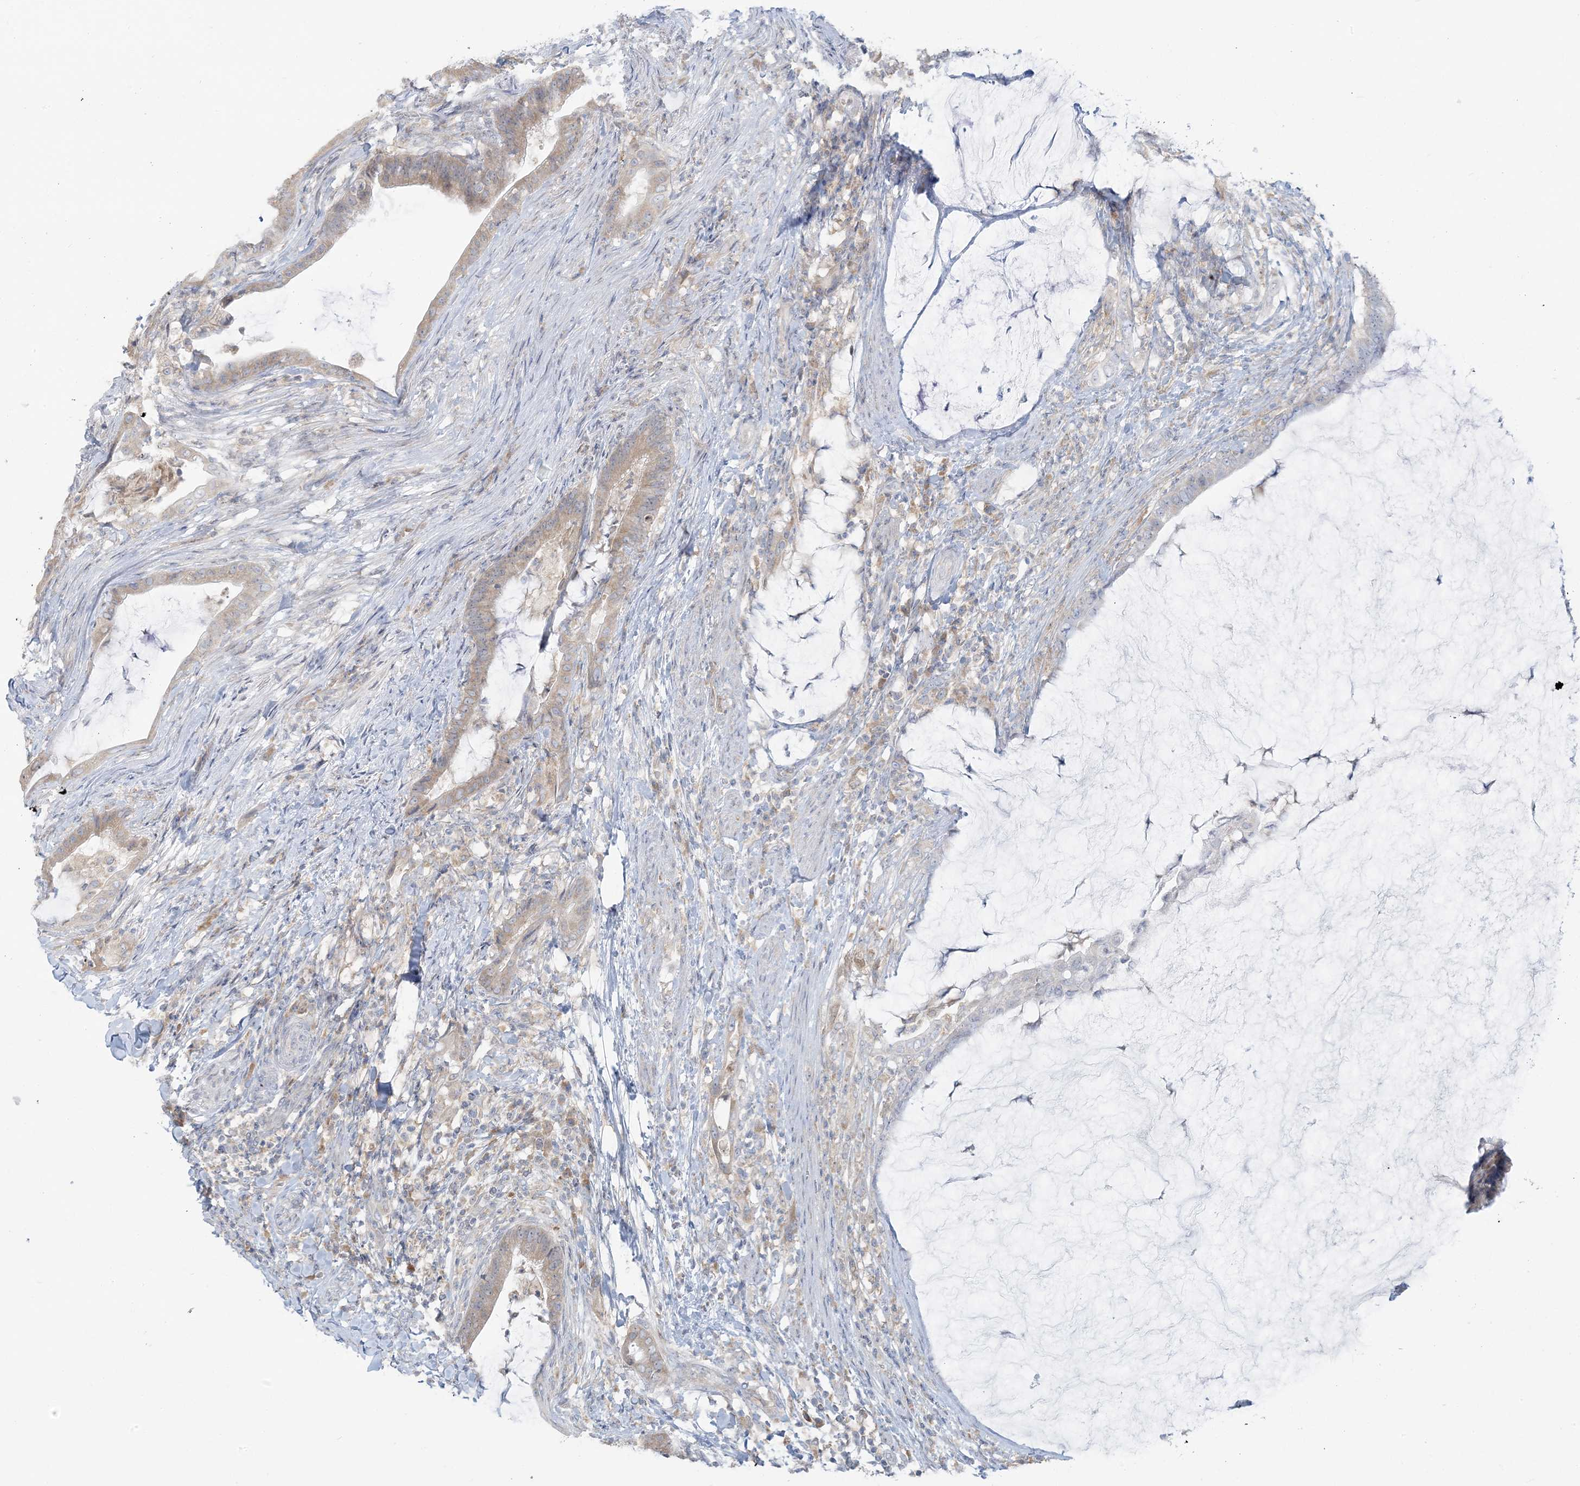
{"staining": {"intensity": "weak", "quantity": ">75%", "location": "cytoplasmic/membranous"}, "tissue": "colorectal cancer", "cell_type": "Tumor cells", "image_type": "cancer", "snomed": [{"axis": "morphology", "description": "Adenocarcinoma, NOS"}, {"axis": "topography", "description": "Colon"}], "caption": "Brown immunohistochemical staining in colorectal cancer (adenocarcinoma) exhibits weak cytoplasmic/membranous staining in approximately >75% of tumor cells. The protein of interest is shown in brown color, while the nuclei are stained blue.", "gene": "EEFSEC", "patient": {"sex": "female", "age": 66}}